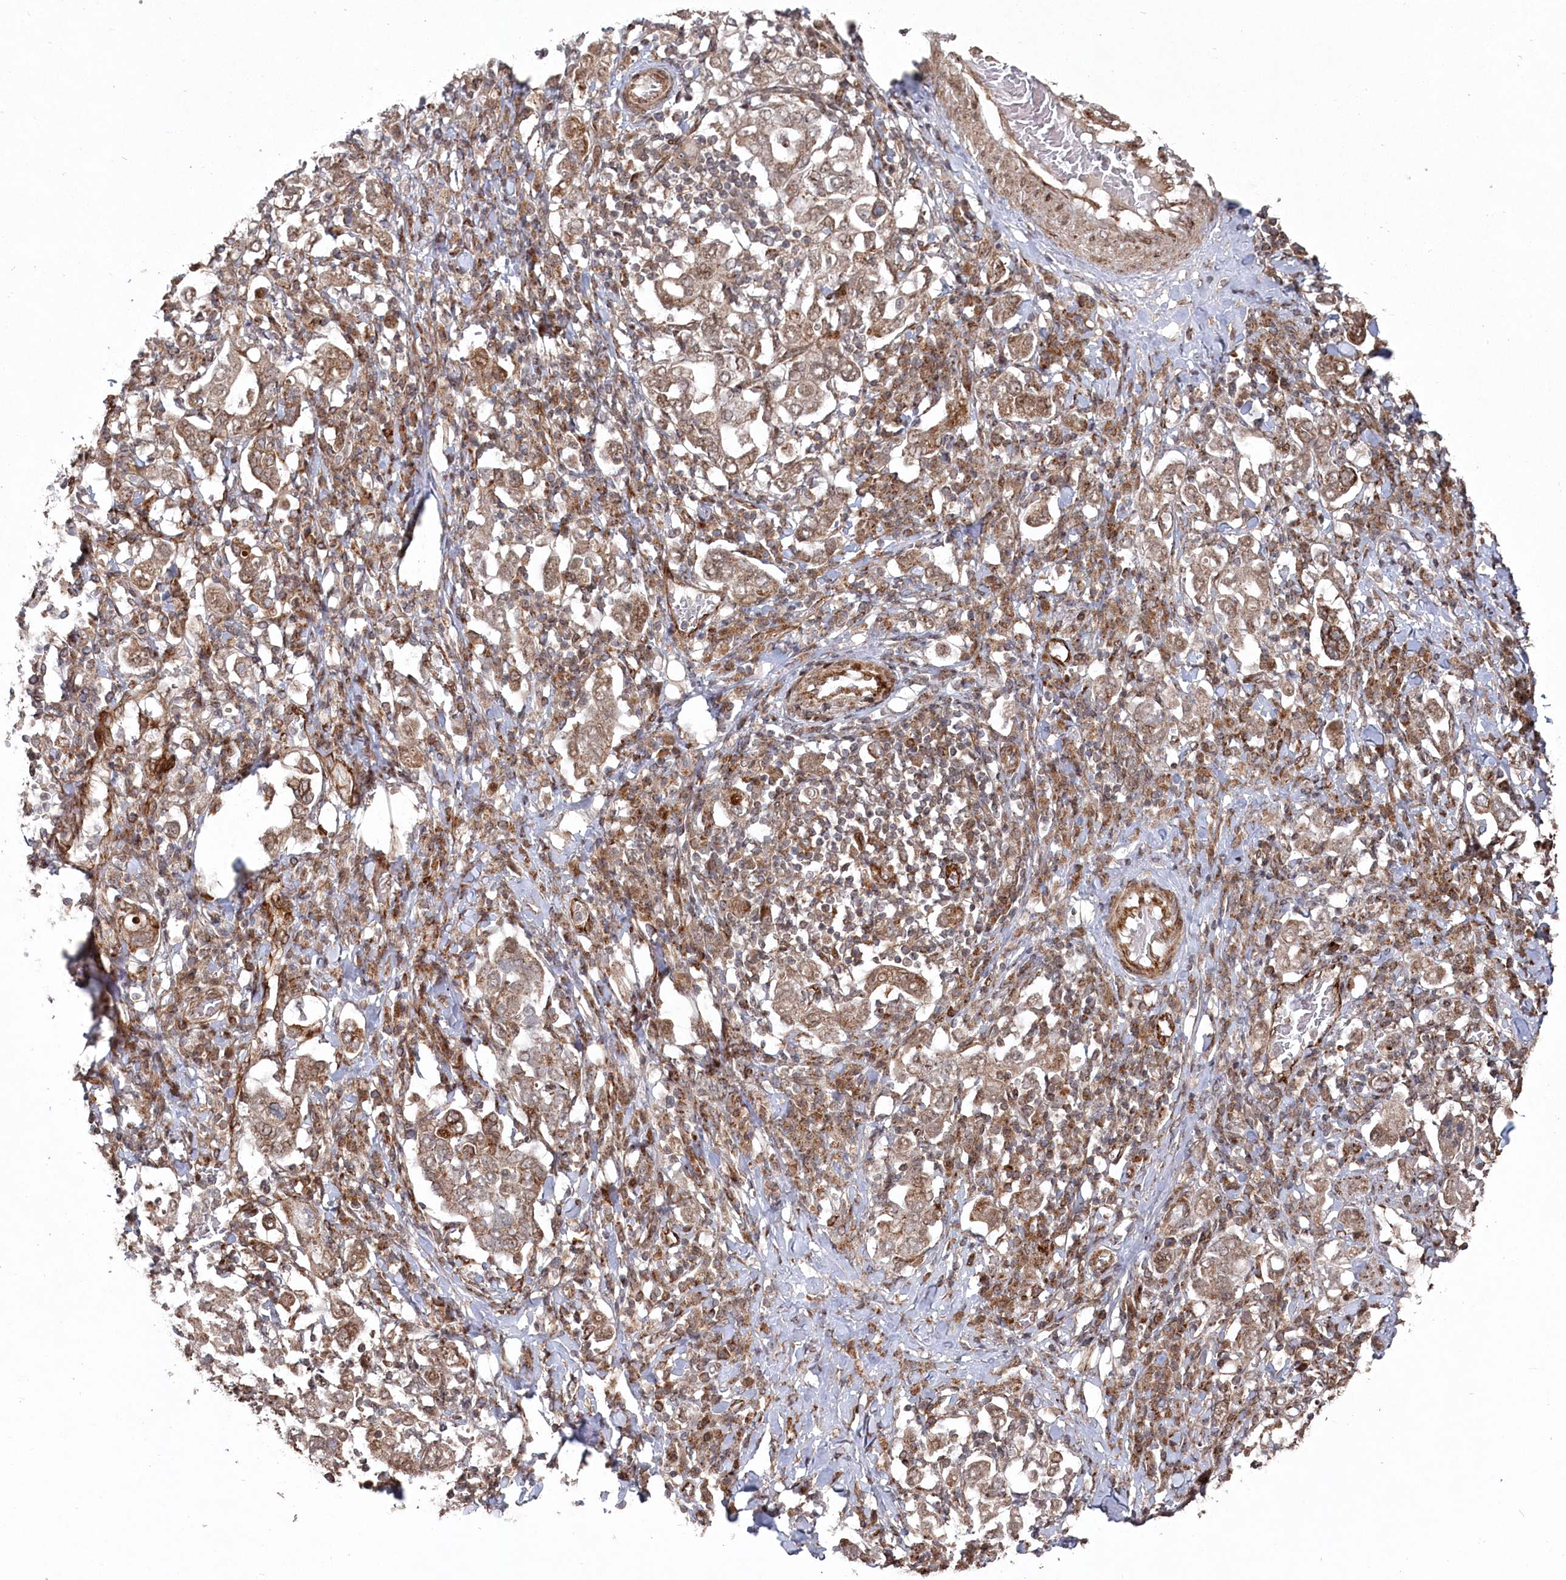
{"staining": {"intensity": "moderate", "quantity": ">75%", "location": "cytoplasmic/membranous,nuclear"}, "tissue": "stomach cancer", "cell_type": "Tumor cells", "image_type": "cancer", "snomed": [{"axis": "morphology", "description": "Adenocarcinoma, NOS"}, {"axis": "topography", "description": "Stomach, upper"}], "caption": "Stomach cancer stained for a protein (brown) demonstrates moderate cytoplasmic/membranous and nuclear positive expression in approximately >75% of tumor cells.", "gene": "POLR3A", "patient": {"sex": "male", "age": 62}}